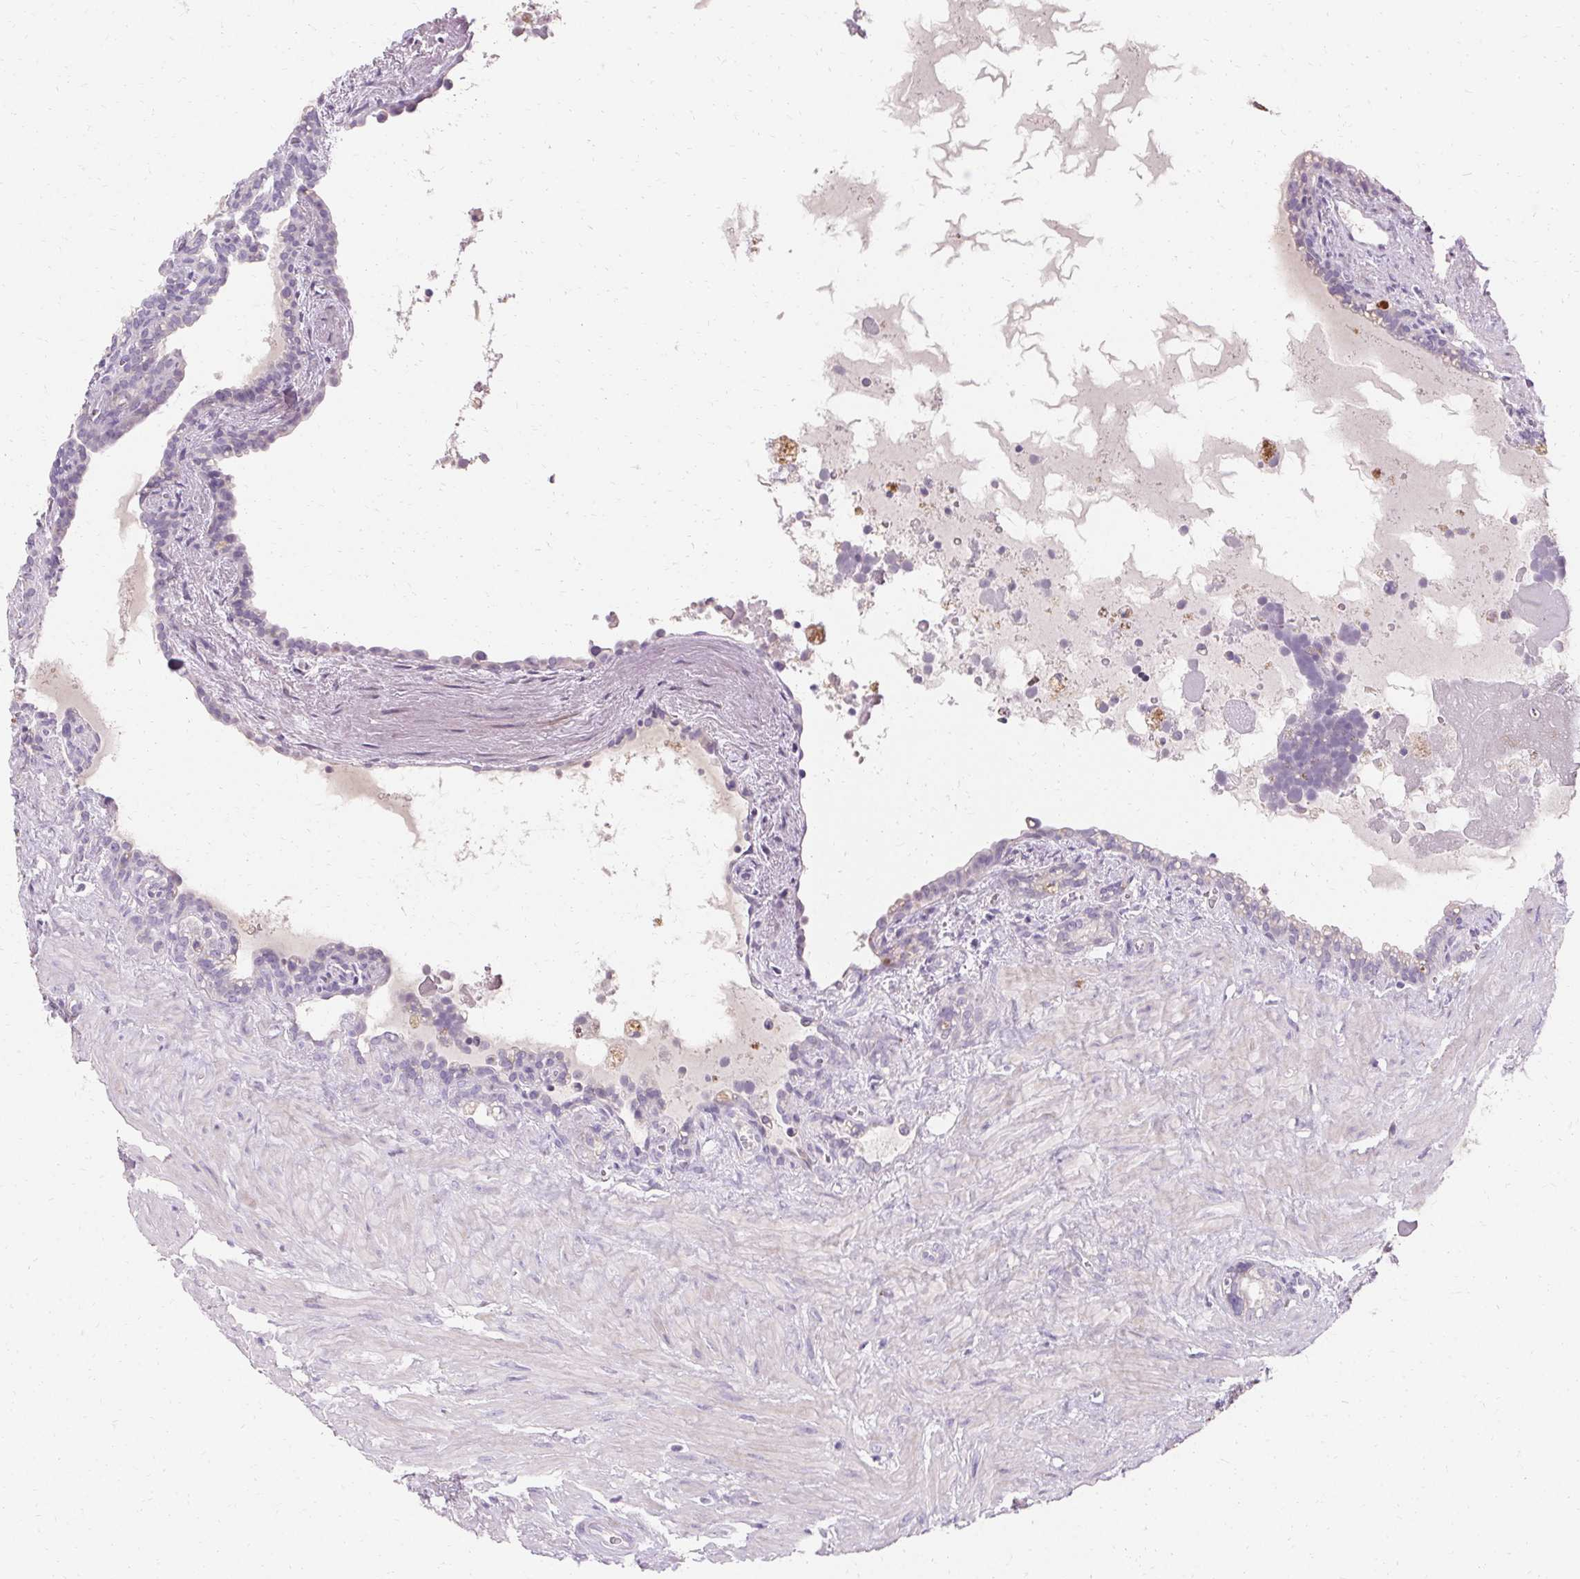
{"staining": {"intensity": "negative", "quantity": "none", "location": "none"}, "tissue": "seminal vesicle", "cell_type": "Glandular cells", "image_type": "normal", "snomed": [{"axis": "morphology", "description": "Normal tissue, NOS"}, {"axis": "topography", "description": "Seminal veicle"}], "caption": "Immunohistochemistry photomicrograph of benign seminal vesicle: human seminal vesicle stained with DAB (3,3'-diaminobenzidine) exhibits no significant protein positivity in glandular cells.", "gene": "TRIP13", "patient": {"sex": "male", "age": 76}}